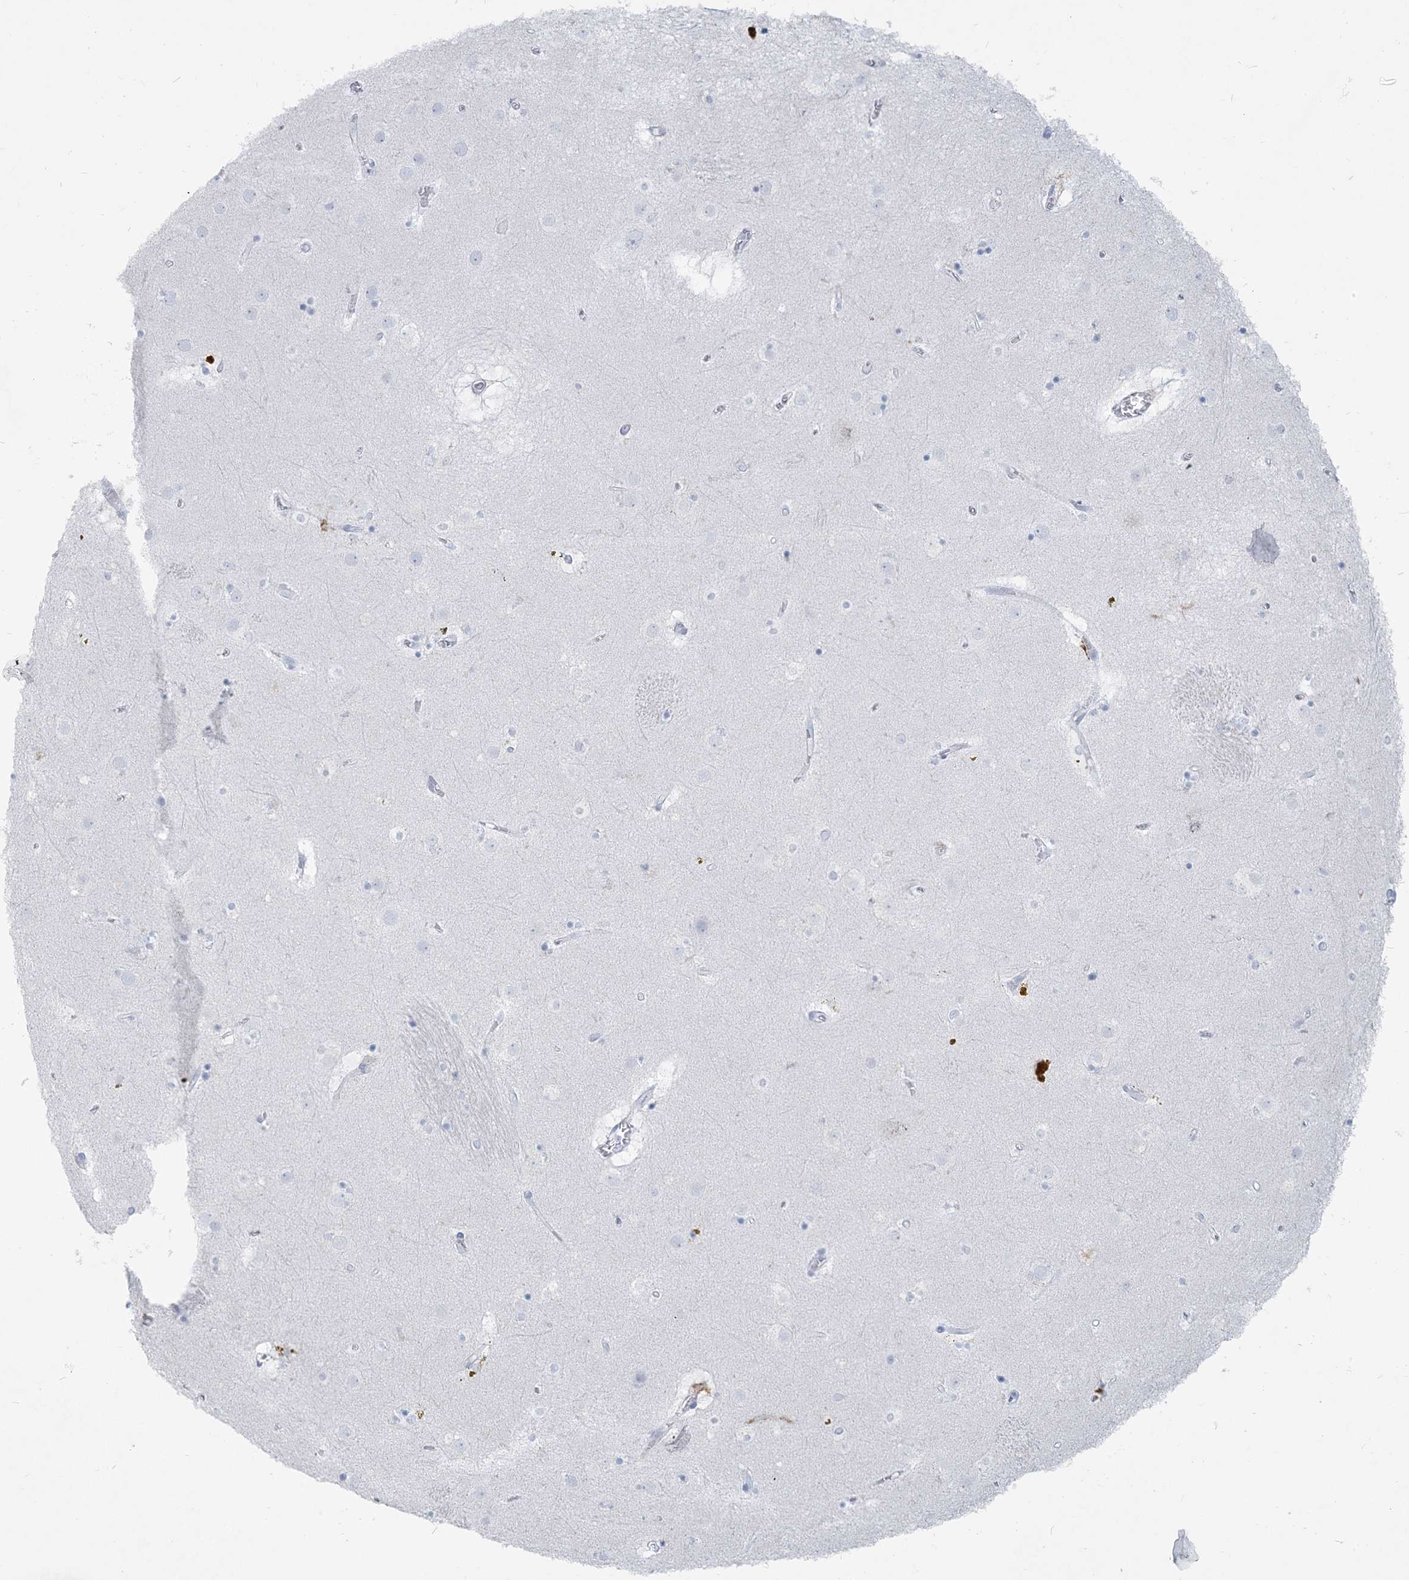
{"staining": {"intensity": "negative", "quantity": "none", "location": "none"}, "tissue": "caudate", "cell_type": "Glial cells", "image_type": "normal", "snomed": [{"axis": "morphology", "description": "Normal tissue, NOS"}, {"axis": "topography", "description": "Lateral ventricle wall"}], "caption": "Protein analysis of benign caudate demonstrates no significant expression in glial cells. The staining was performed using DAB to visualize the protein expression in brown, while the nuclei were stained in blue with hematoxylin (Magnification: 20x).", "gene": "HLA", "patient": {"sex": "male", "age": 70}}